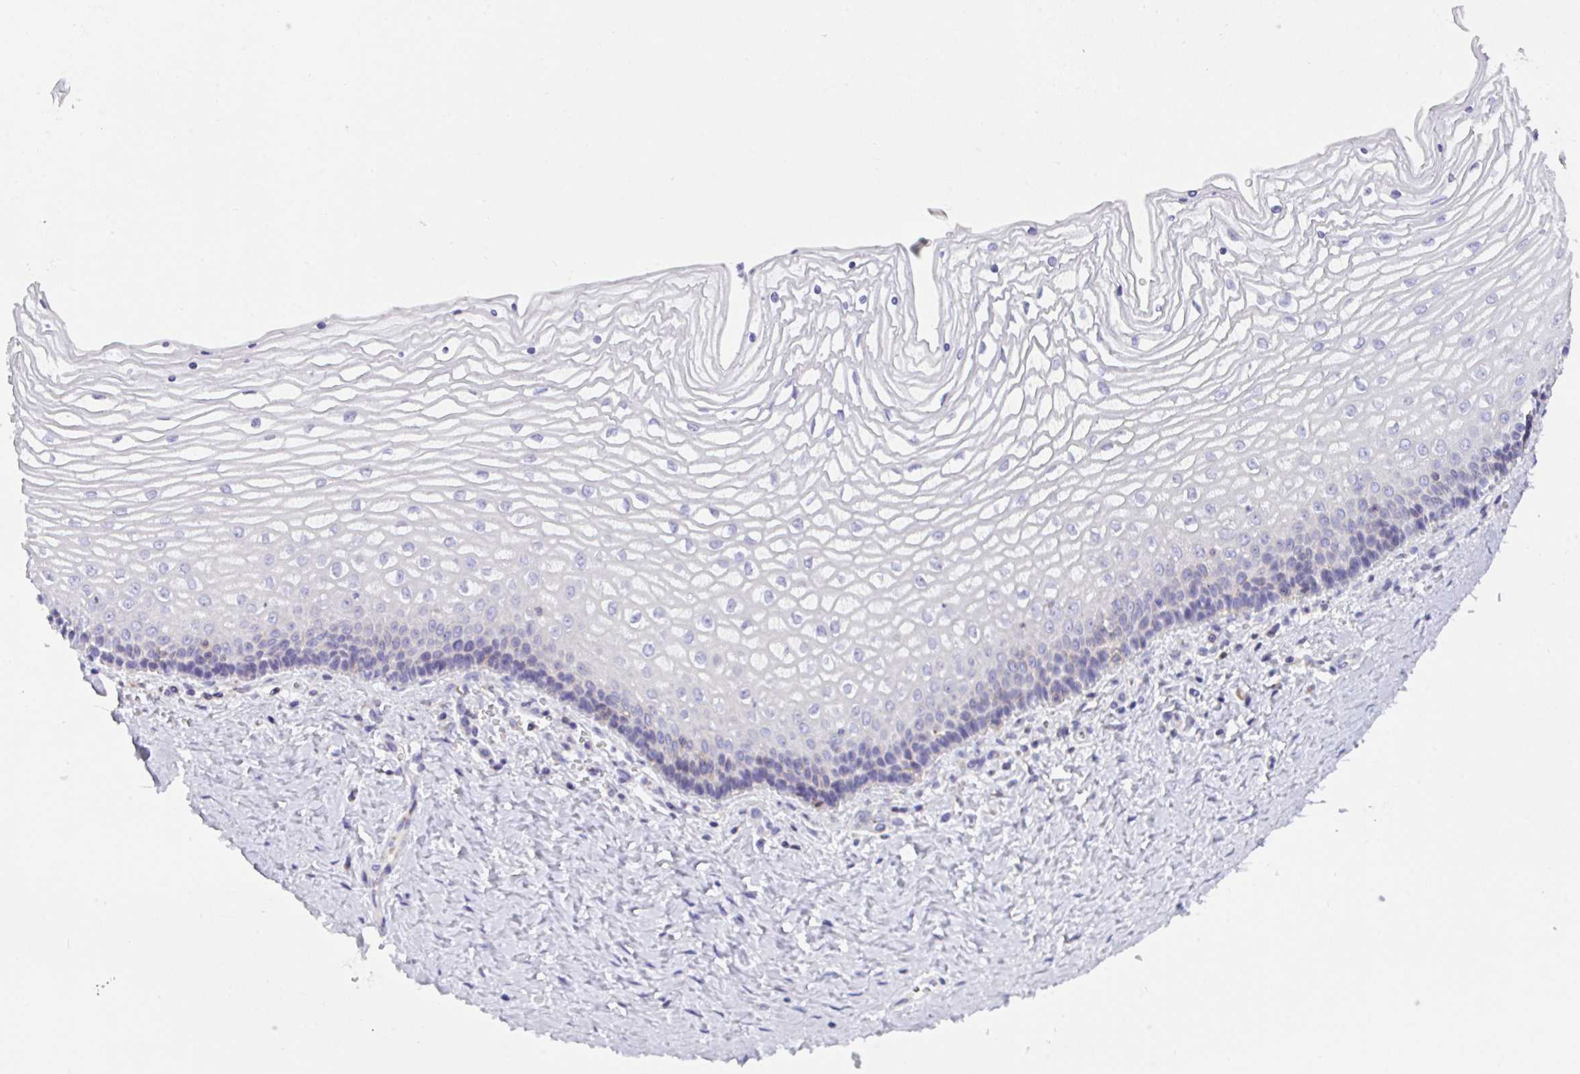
{"staining": {"intensity": "moderate", "quantity": "25%-75%", "location": "cytoplasmic/membranous"}, "tissue": "vagina", "cell_type": "Squamous epithelial cells", "image_type": "normal", "snomed": [{"axis": "morphology", "description": "Normal tissue, NOS"}, {"axis": "topography", "description": "Vagina"}], "caption": "Vagina stained with a brown dye exhibits moderate cytoplasmic/membranous positive staining in about 25%-75% of squamous epithelial cells.", "gene": "MIA3", "patient": {"sex": "female", "age": 45}}